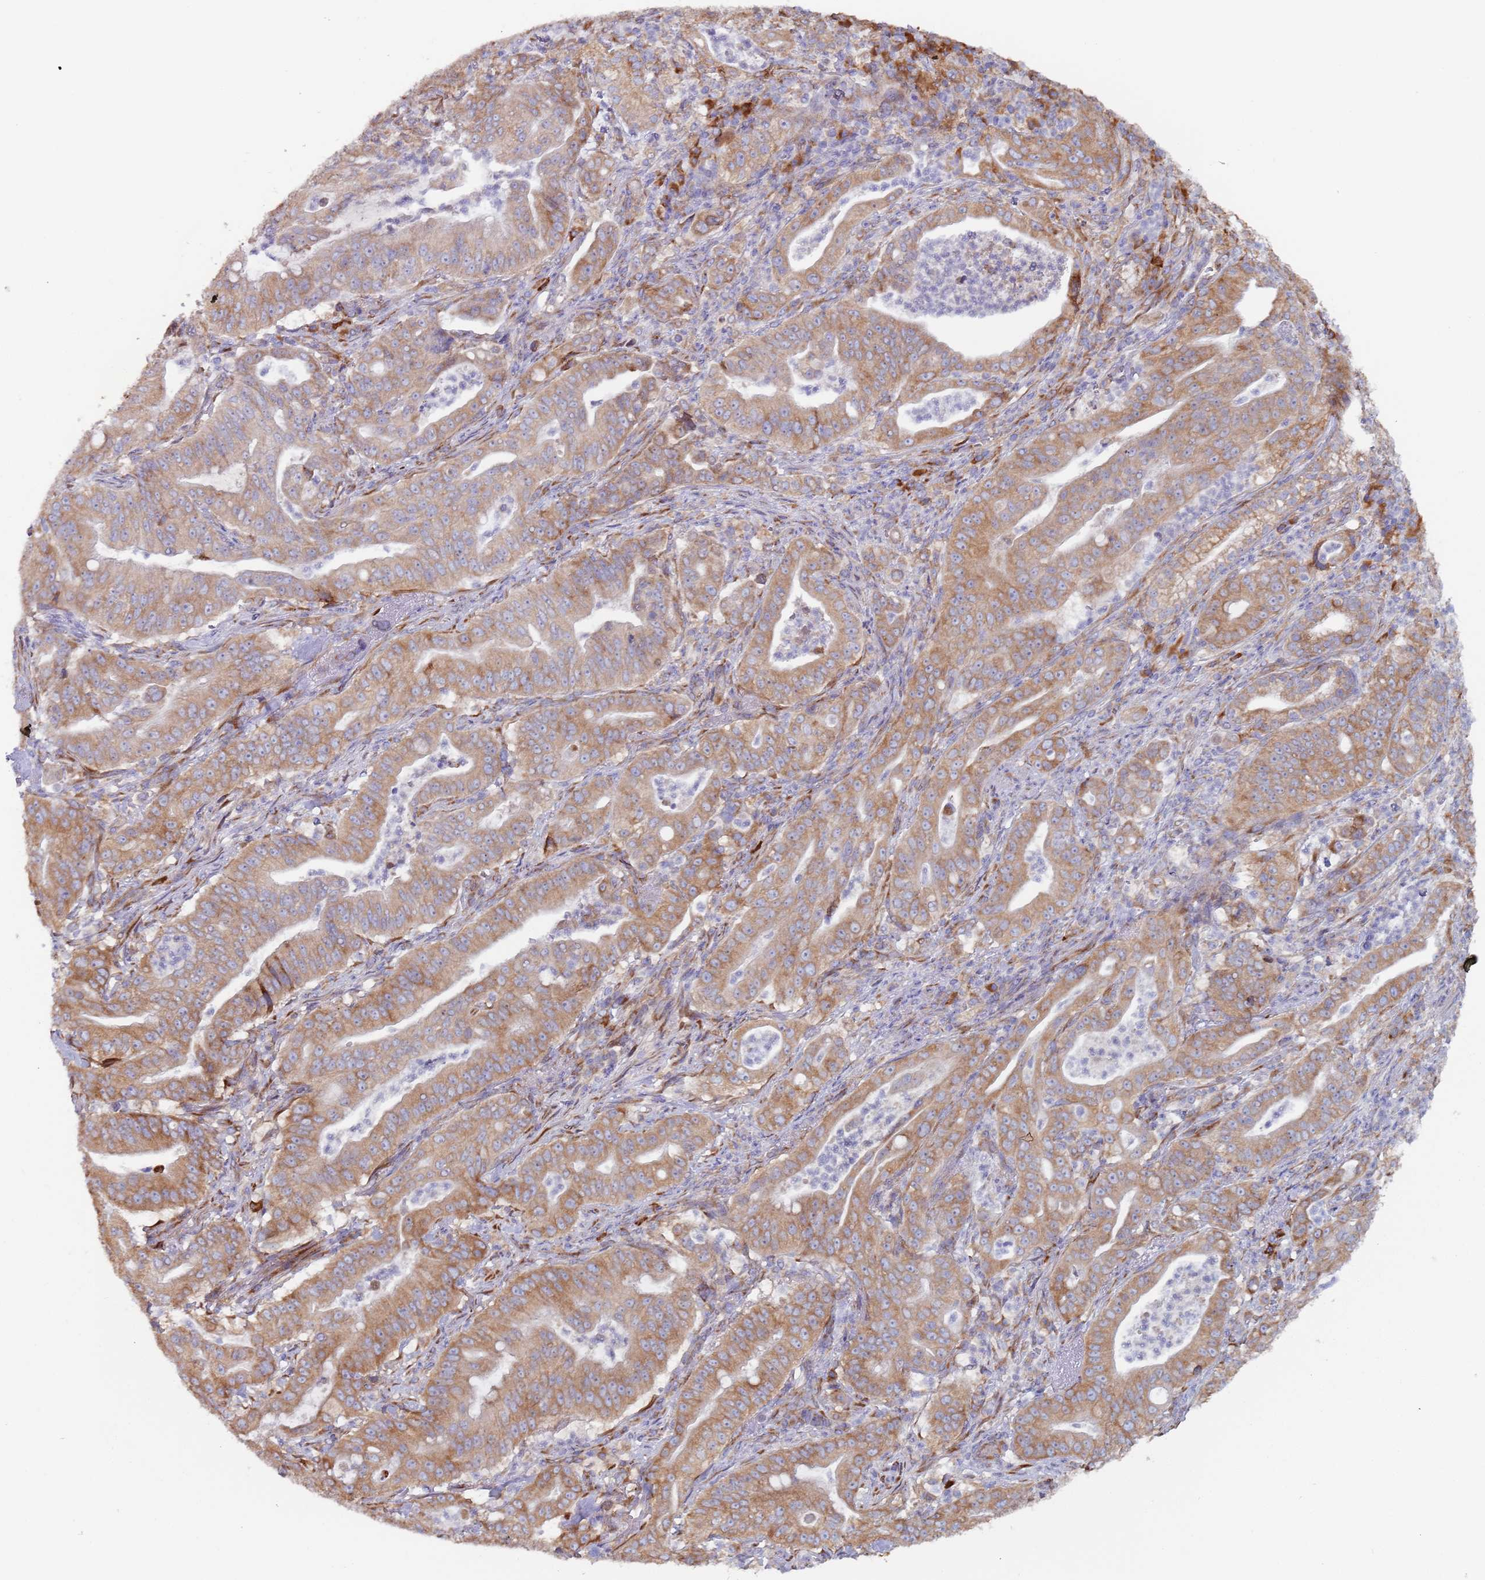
{"staining": {"intensity": "moderate", "quantity": ">75%", "location": "cytoplasmic/membranous"}, "tissue": "pancreatic cancer", "cell_type": "Tumor cells", "image_type": "cancer", "snomed": [{"axis": "morphology", "description": "Adenocarcinoma, NOS"}, {"axis": "topography", "description": "Pancreas"}], "caption": "Immunohistochemical staining of human pancreatic adenocarcinoma demonstrates medium levels of moderate cytoplasmic/membranous expression in approximately >75% of tumor cells. (IHC, brightfield microscopy, high magnification).", "gene": "ZNF844", "patient": {"sex": "male", "age": 71}}